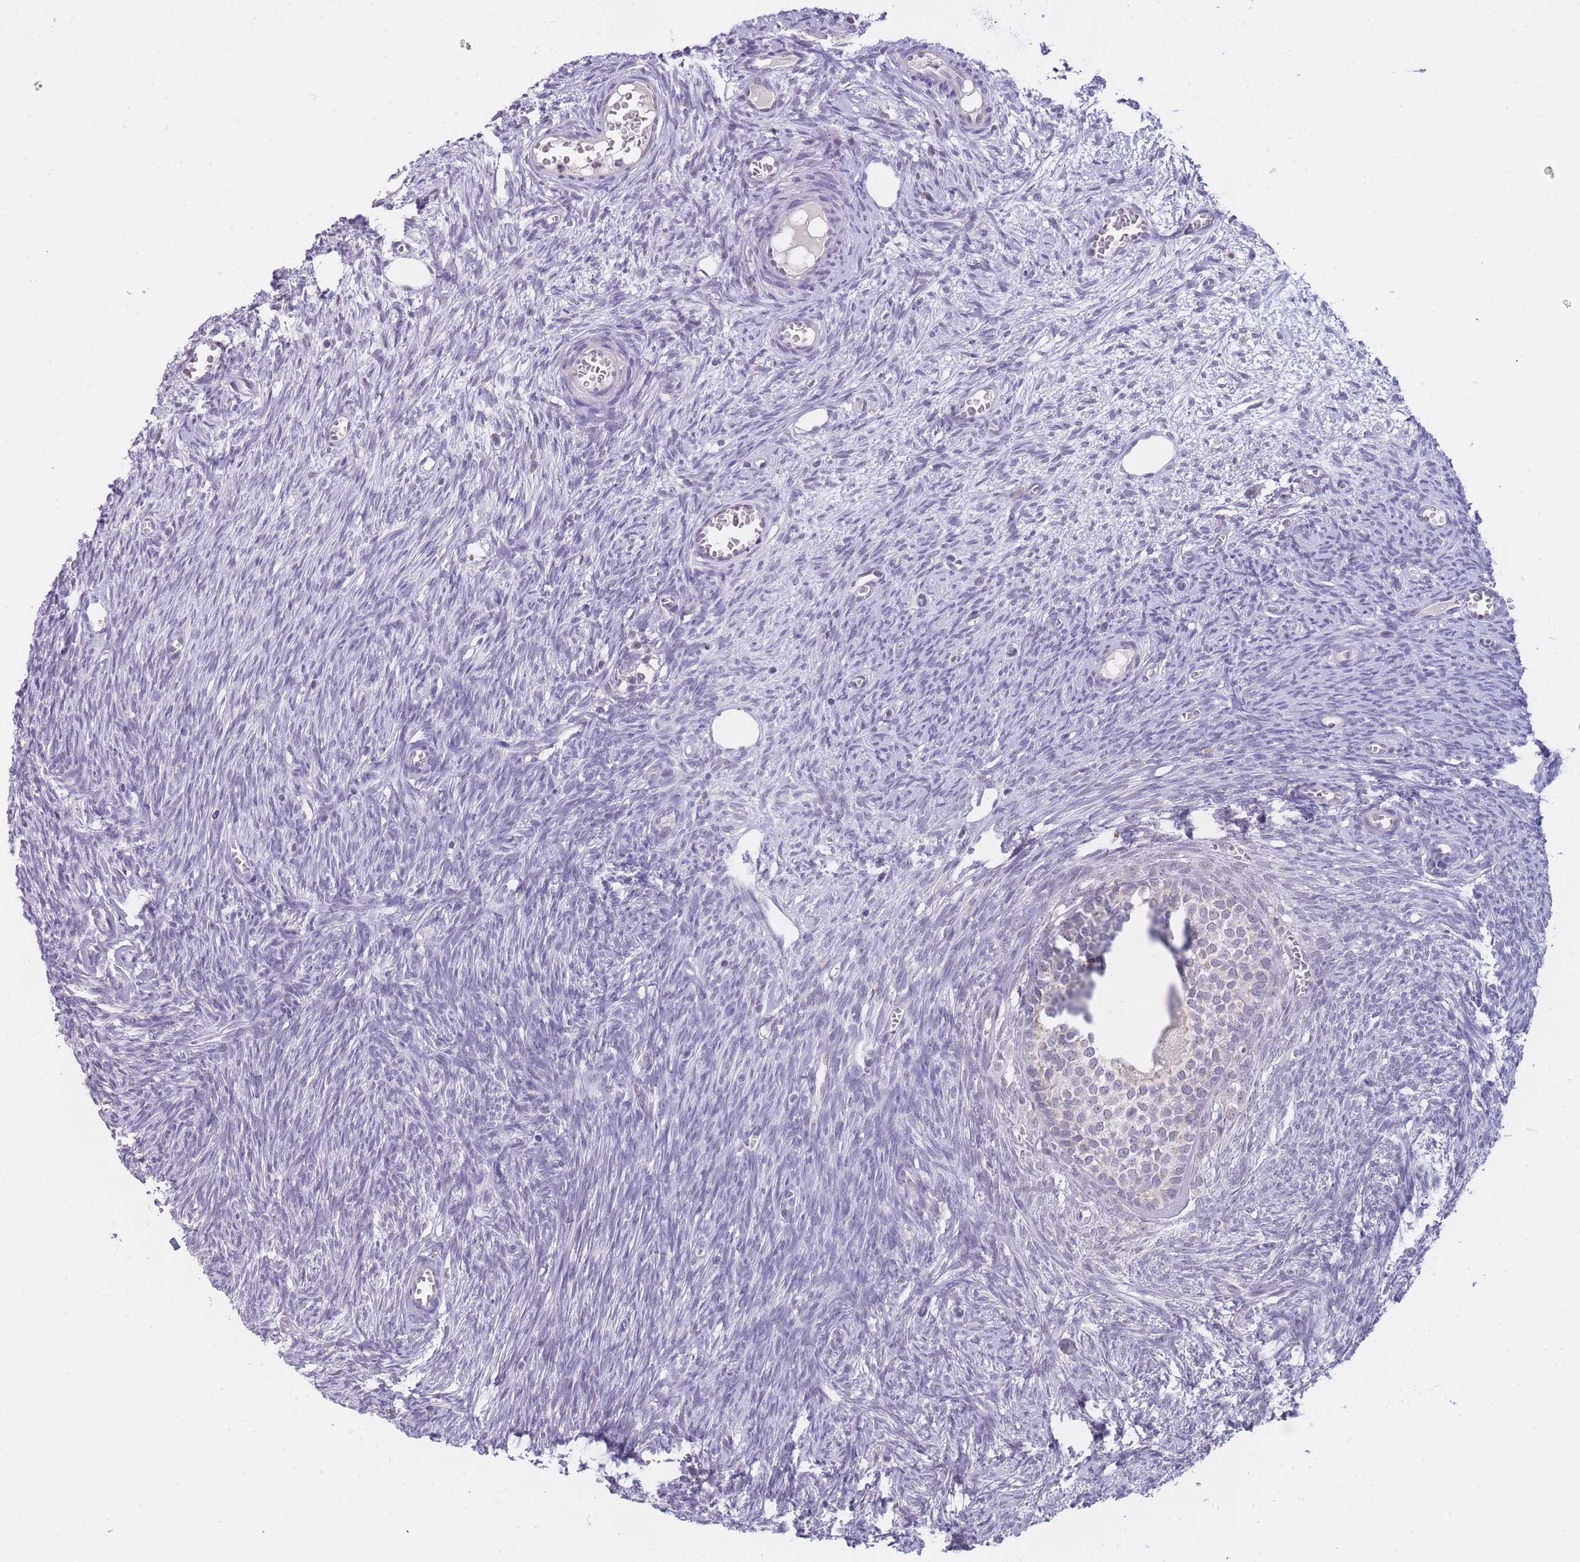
{"staining": {"intensity": "negative", "quantity": "none", "location": "none"}, "tissue": "ovary", "cell_type": "Ovarian stroma cells", "image_type": "normal", "snomed": [{"axis": "morphology", "description": "Normal tissue, NOS"}, {"axis": "topography", "description": "Ovary"}], "caption": "A high-resolution photomicrograph shows IHC staining of normal ovary, which exhibits no significant positivity in ovarian stroma cells. The staining is performed using DAB (3,3'-diaminobenzidine) brown chromogen with nuclei counter-stained in using hematoxylin.", "gene": "GOLGA6L1", "patient": {"sex": "female", "age": 44}}